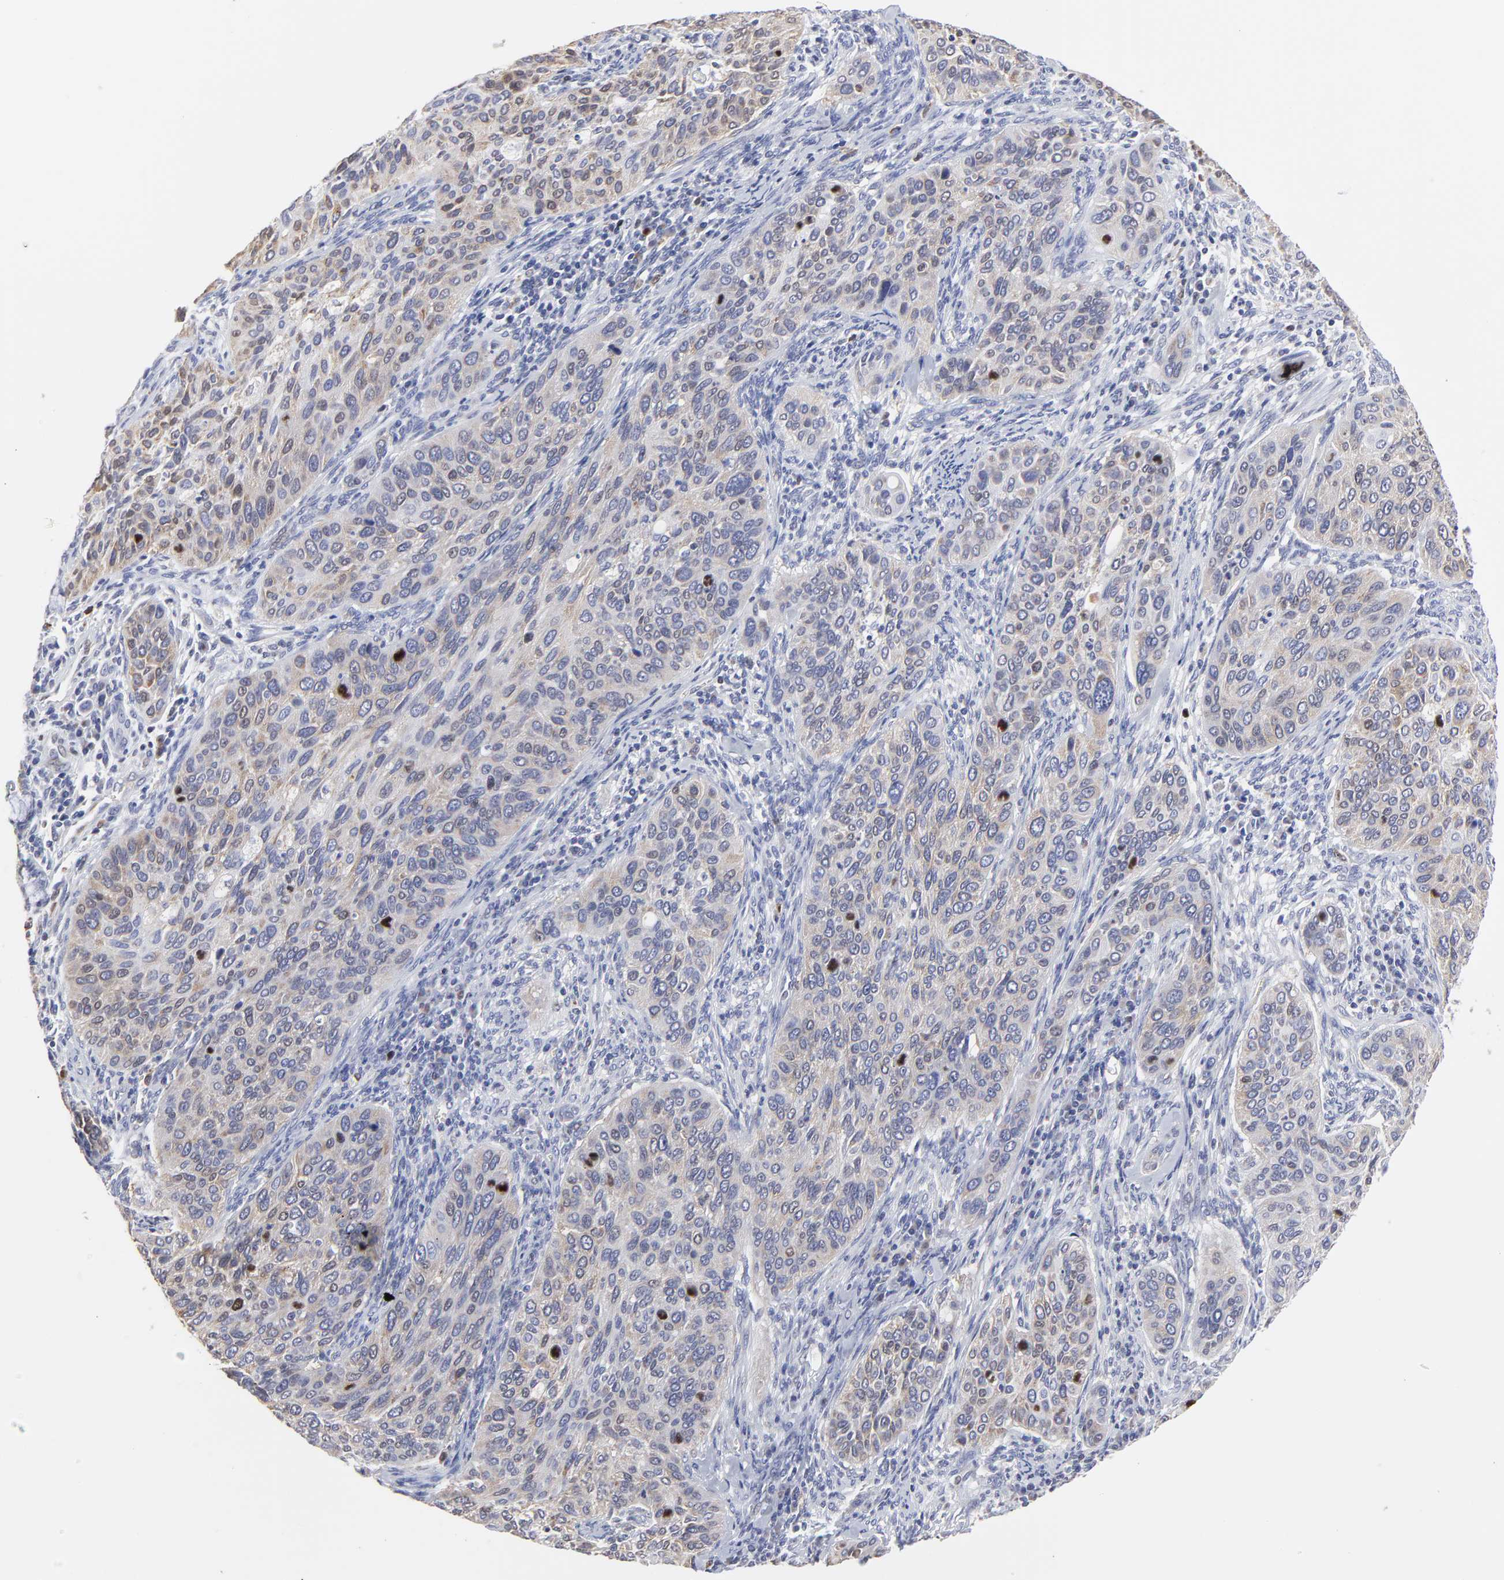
{"staining": {"intensity": "weak", "quantity": "<25%", "location": "cytoplasmic/membranous"}, "tissue": "cervical cancer", "cell_type": "Tumor cells", "image_type": "cancer", "snomed": [{"axis": "morphology", "description": "Squamous cell carcinoma, NOS"}, {"axis": "topography", "description": "Cervix"}], "caption": "Tumor cells show no significant expression in squamous cell carcinoma (cervical).", "gene": "NCAPH", "patient": {"sex": "female", "age": 57}}